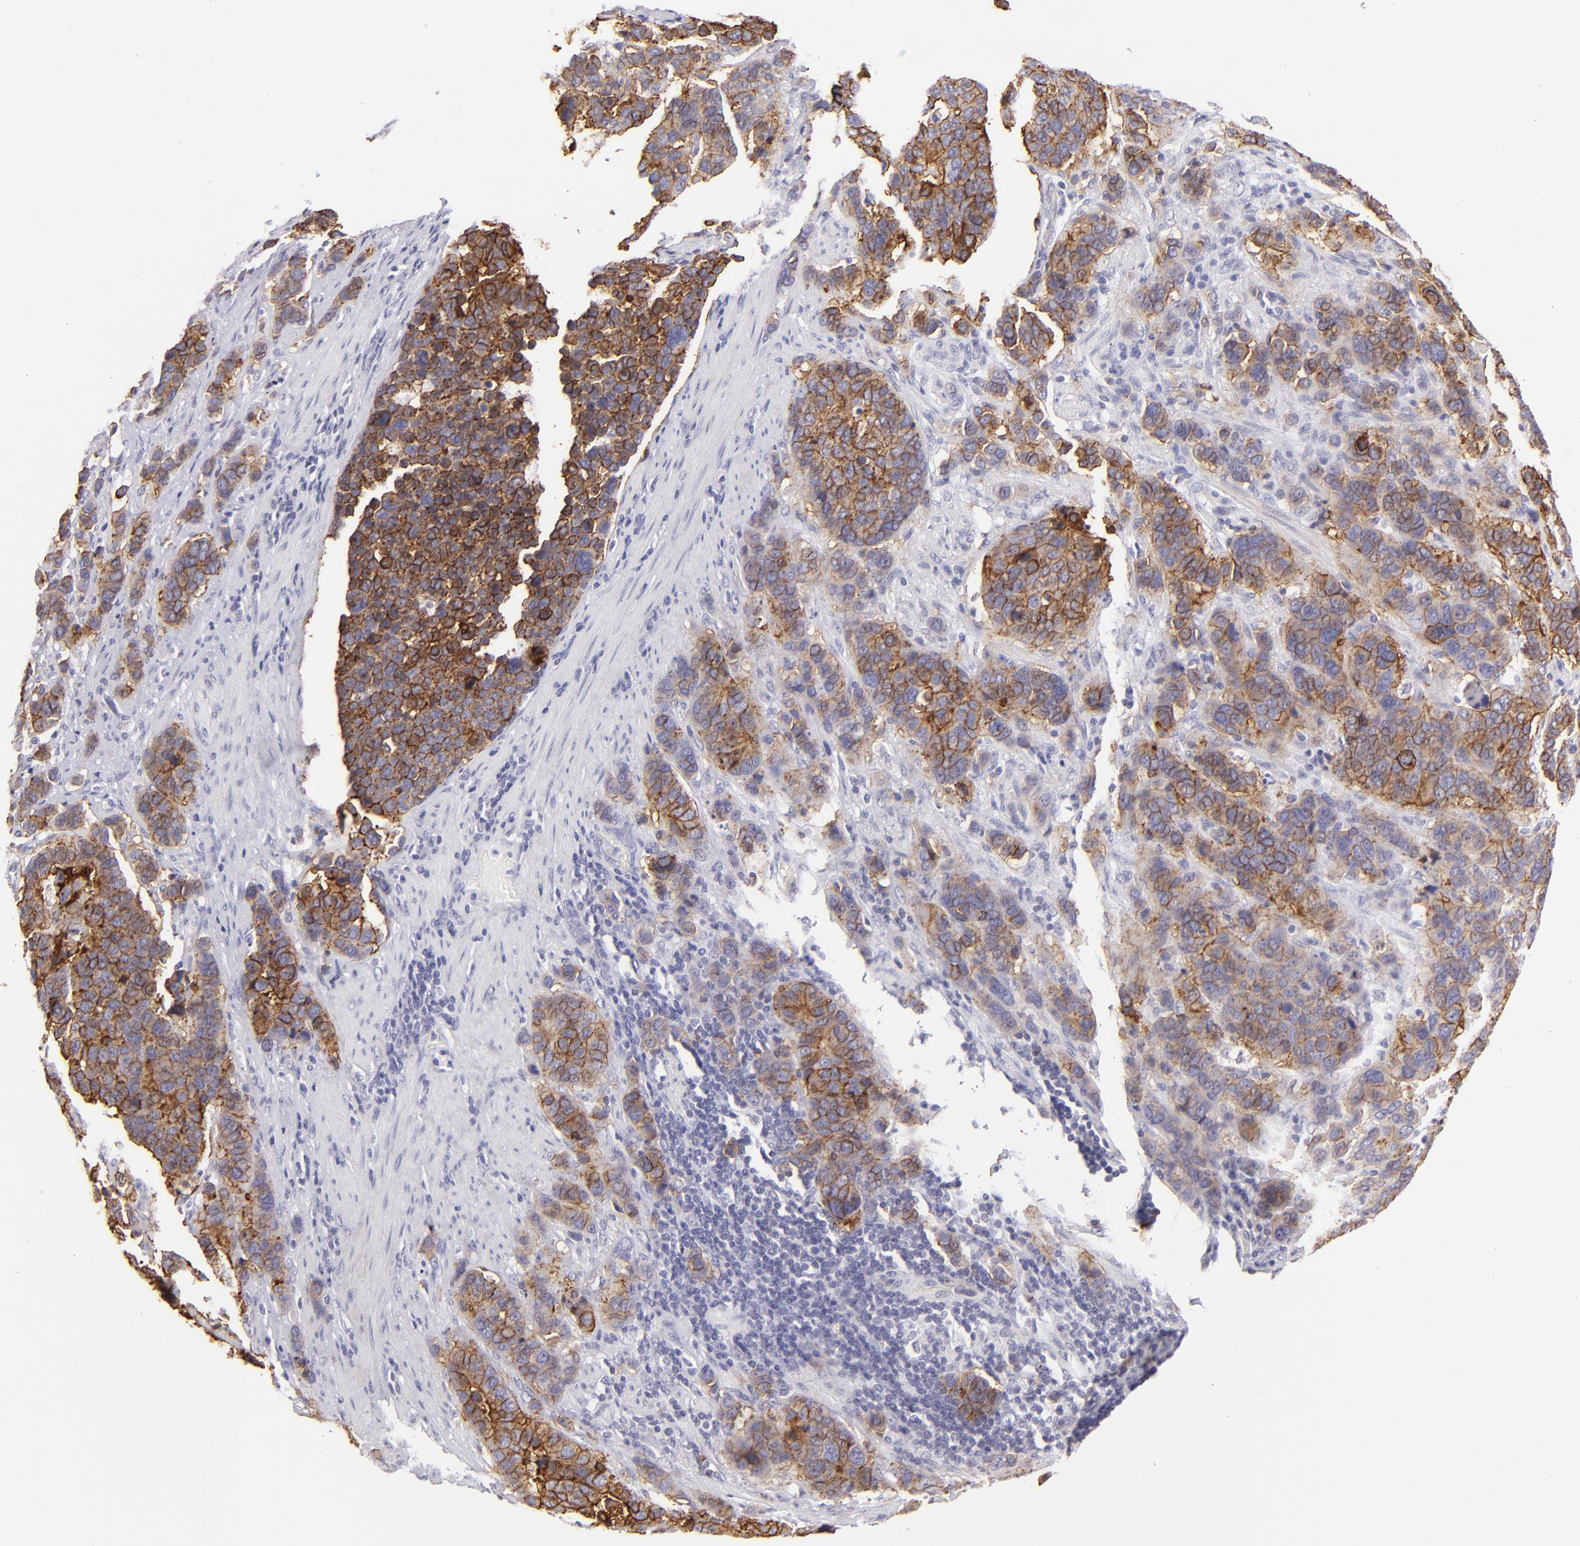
{"staining": {"intensity": "moderate", "quantity": ">75%", "location": "cytoplasmic/membranous"}, "tissue": "stomach cancer", "cell_type": "Tumor cells", "image_type": "cancer", "snomed": [{"axis": "morphology", "description": "Adenocarcinoma, NOS"}, {"axis": "topography", "description": "Stomach, upper"}], "caption": "About >75% of tumor cells in human stomach cancer (adenocarcinoma) display moderate cytoplasmic/membranous protein positivity as visualized by brown immunohistochemical staining.", "gene": "CLDN4", "patient": {"sex": "male", "age": 71}}